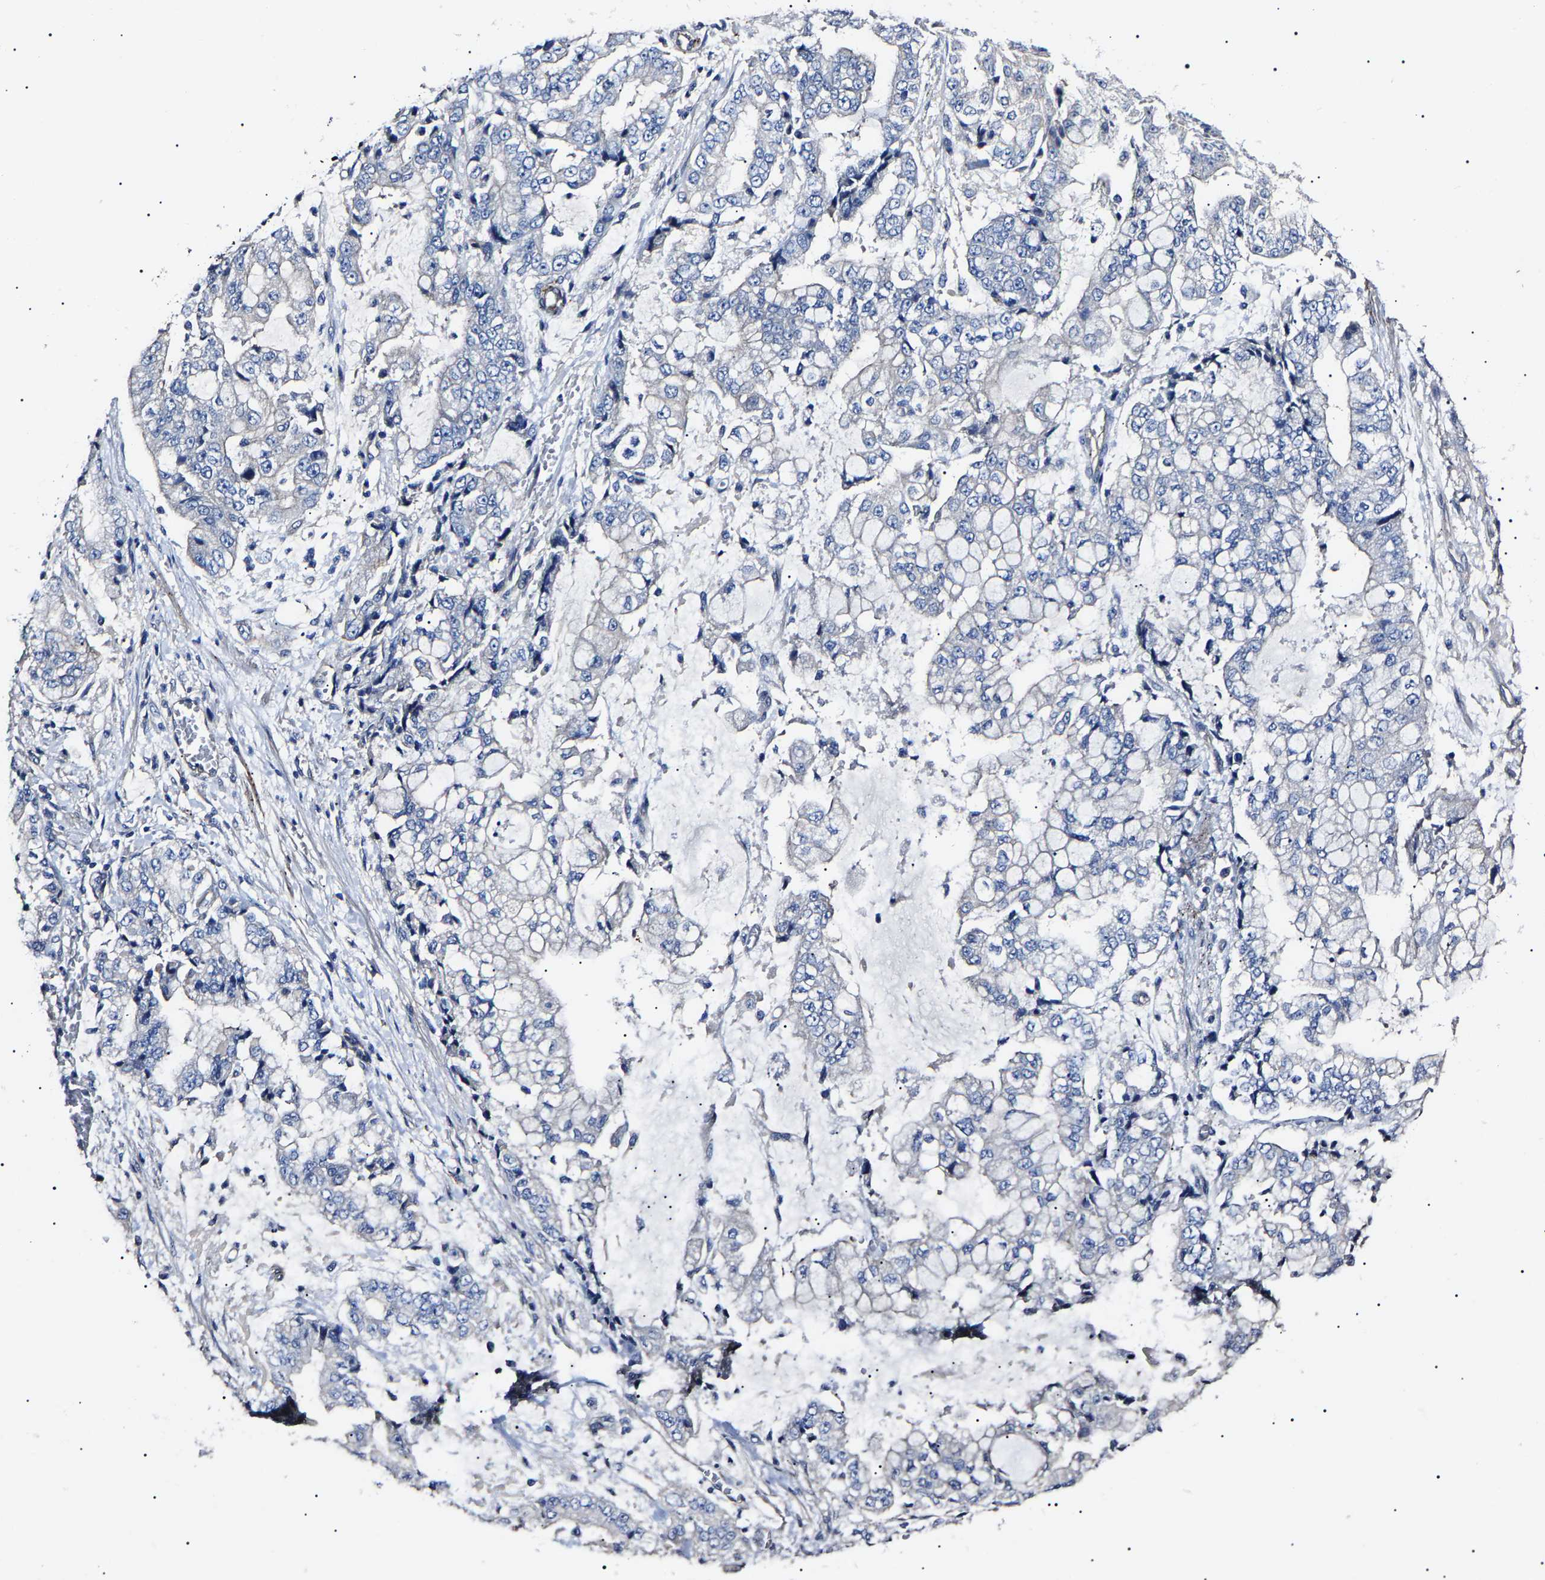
{"staining": {"intensity": "negative", "quantity": "none", "location": "none"}, "tissue": "stomach cancer", "cell_type": "Tumor cells", "image_type": "cancer", "snomed": [{"axis": "morphology", "description": "Adenocarcinoma, NOS"}, {"axis": "topography", "description": "Stomach"}], "caption": "High power microscopy image of an IHC micrograph of stomach cancer (adenocarcinoma), revealing no significant staining in tumor cells. Brightfield microscopy of immunohistochemistry stained with DAB (brown) and hematoxylin (blue), captured at high magnification.", "gene": "KLHL42", "patient": {"sex": "male", "age": 76}}